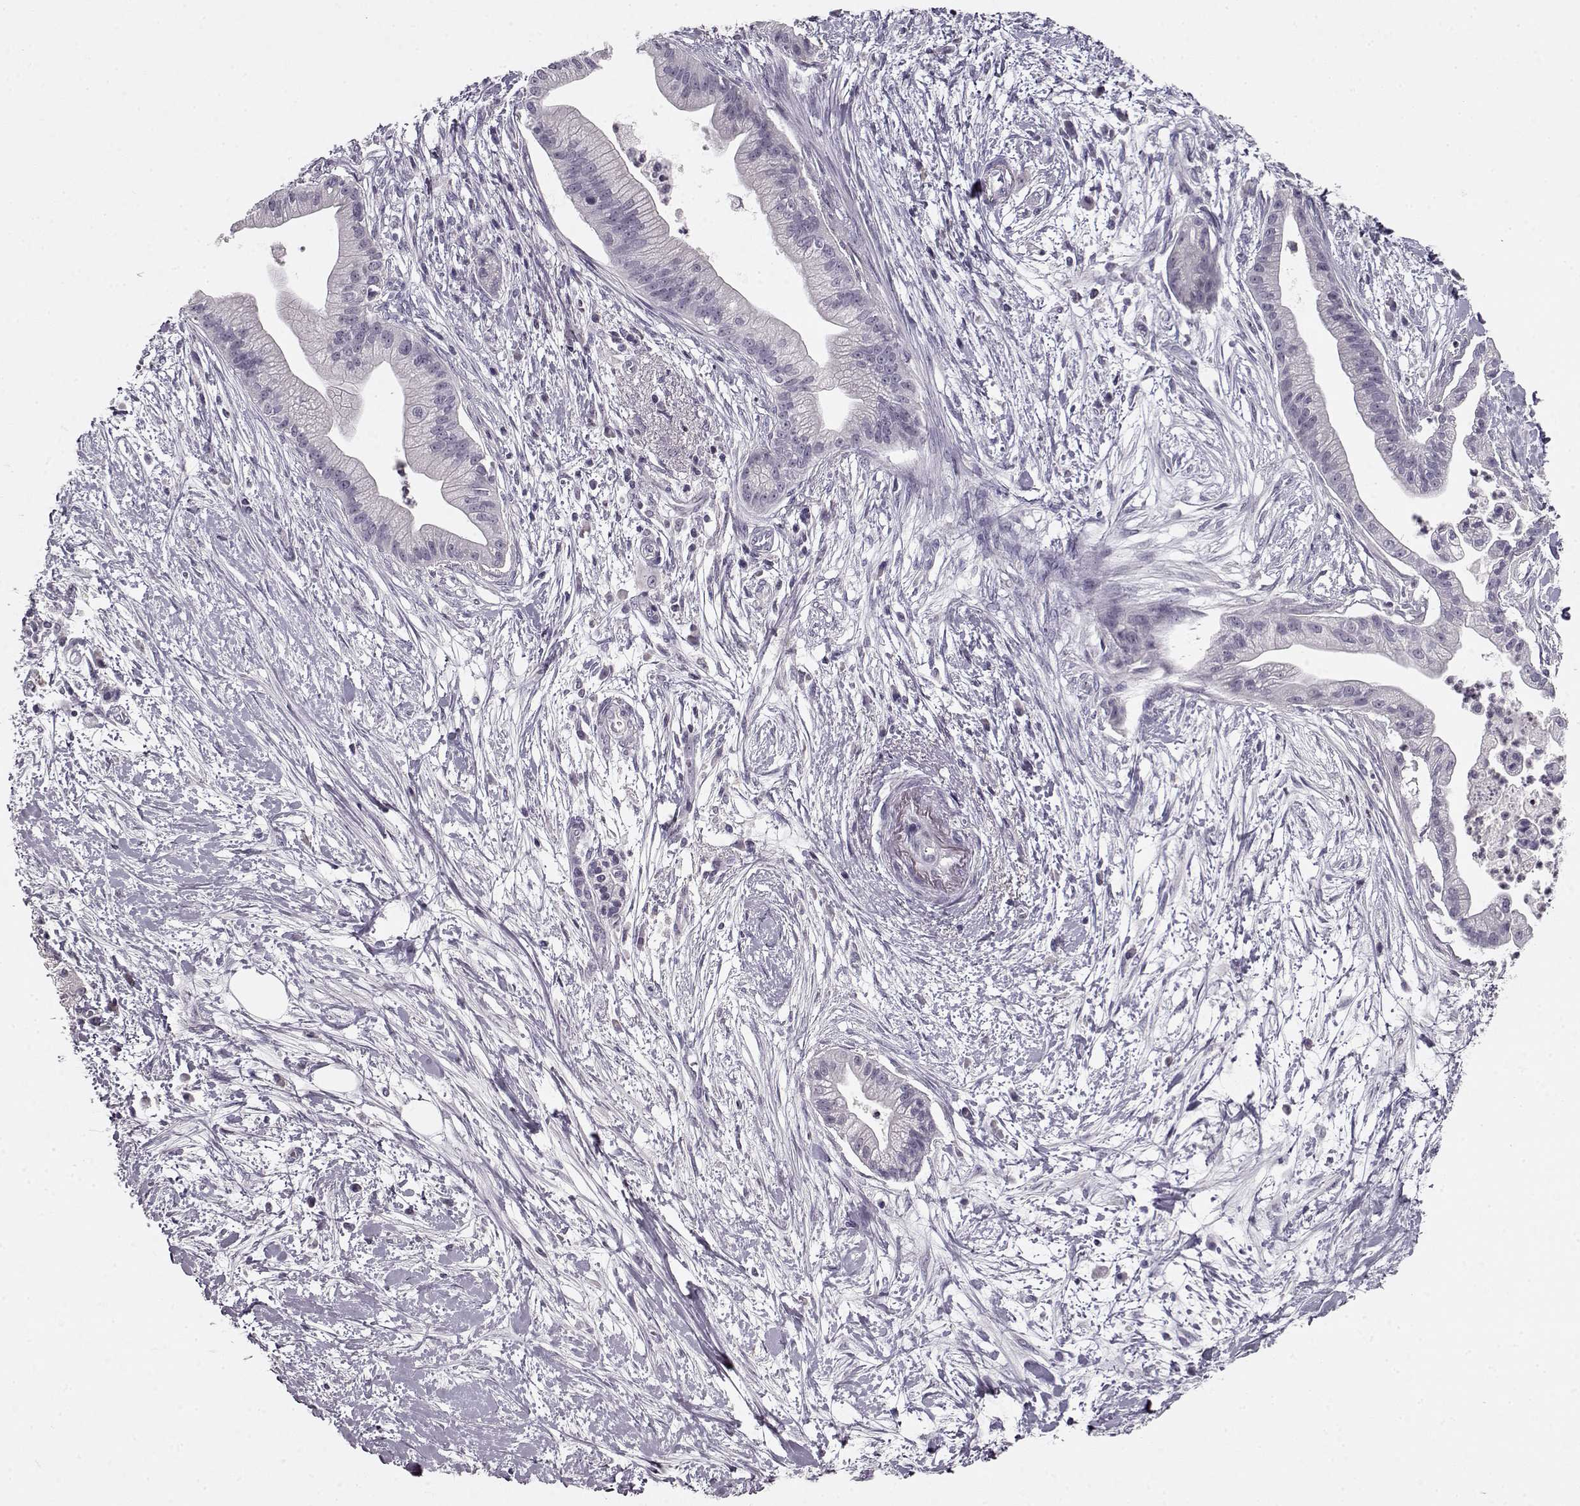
{"staining": {"intensity": "negative", "quantity": "none", "location": "none"}, "tissue": "pancreatic cancer", "cell_type": "Tumor cells", "image_type": "cancer", "snomed": [{"axis": "morphology", "description": "Normal tissue, NOS"}, {"axis": "morphology", "description": "Adenocarcinoma, NOS"}, {"axis": "topography", "description": "Lymph node"}, {"axis": "topography", "description": "Pancreas"}], "caption": "Human adenocarcinoma (pancreatic) stained for a protein using IHC demonstrates no expression in tumor cells.", "gene": "RP1L1", "patient": {"sex": "female", "age": 58}}